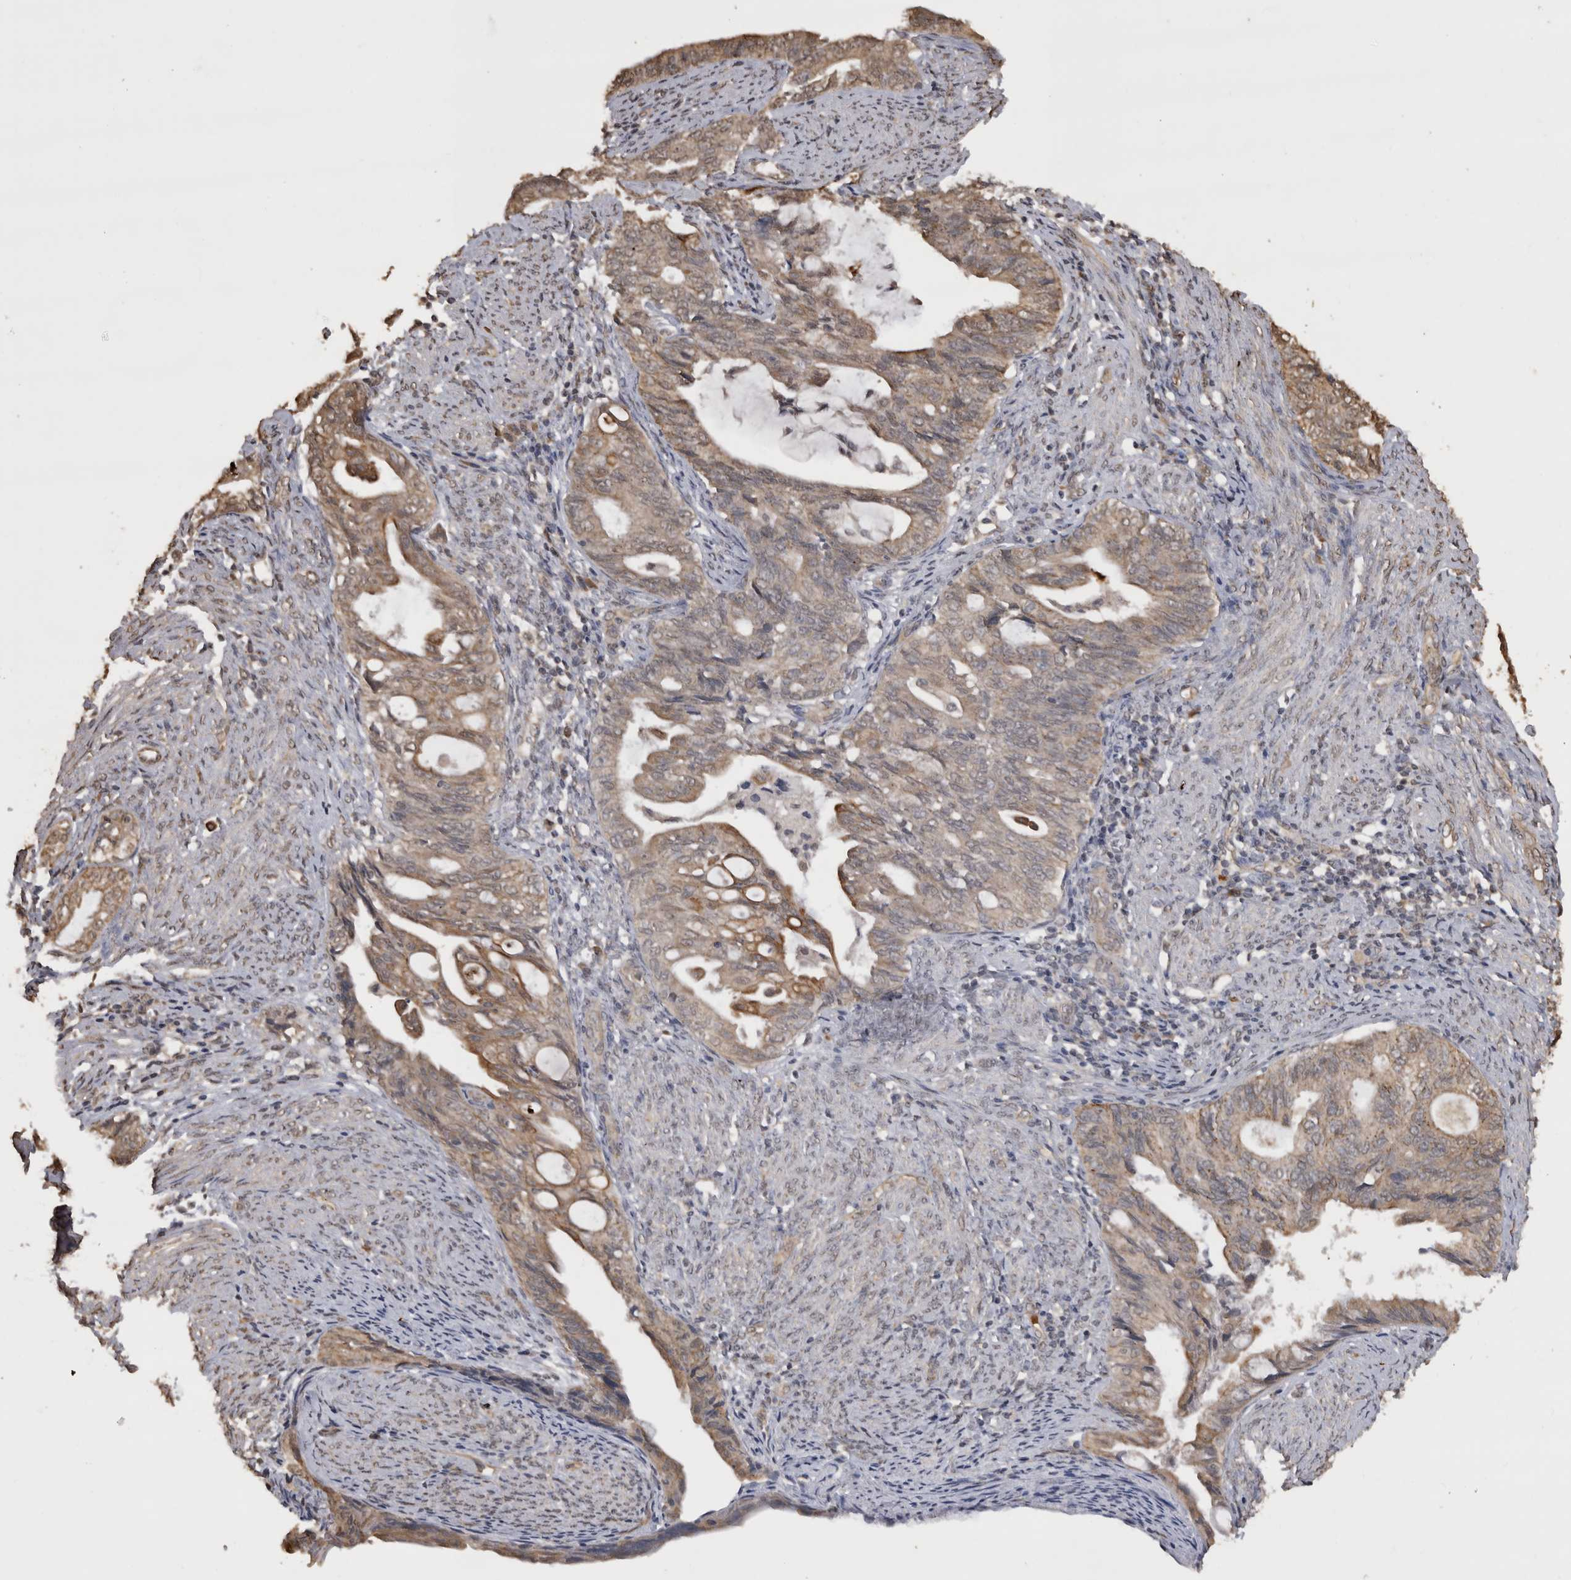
{"staining": {"intensity": "weak", "quantity": ">75%", "location": "cytoplasmic/membranous"}, "tissue": "endometrial cancer", "cell_type": "Tumor cells", "image_type": "cancer", "snomed": [{"axis": "morphology", "description": "Adenocarcinoma, NOS"}, {"axis": "topography", "description": "Endometrium"}], "caption": "Immunohistochemical staining of endometrial adenocarcinoma demonstrates weak cytoplasmic/membranous protein positivity in approximately >75% of tumor cells.", "gene": "PAK4", "patient": {"sex": "female", "age": 86}}